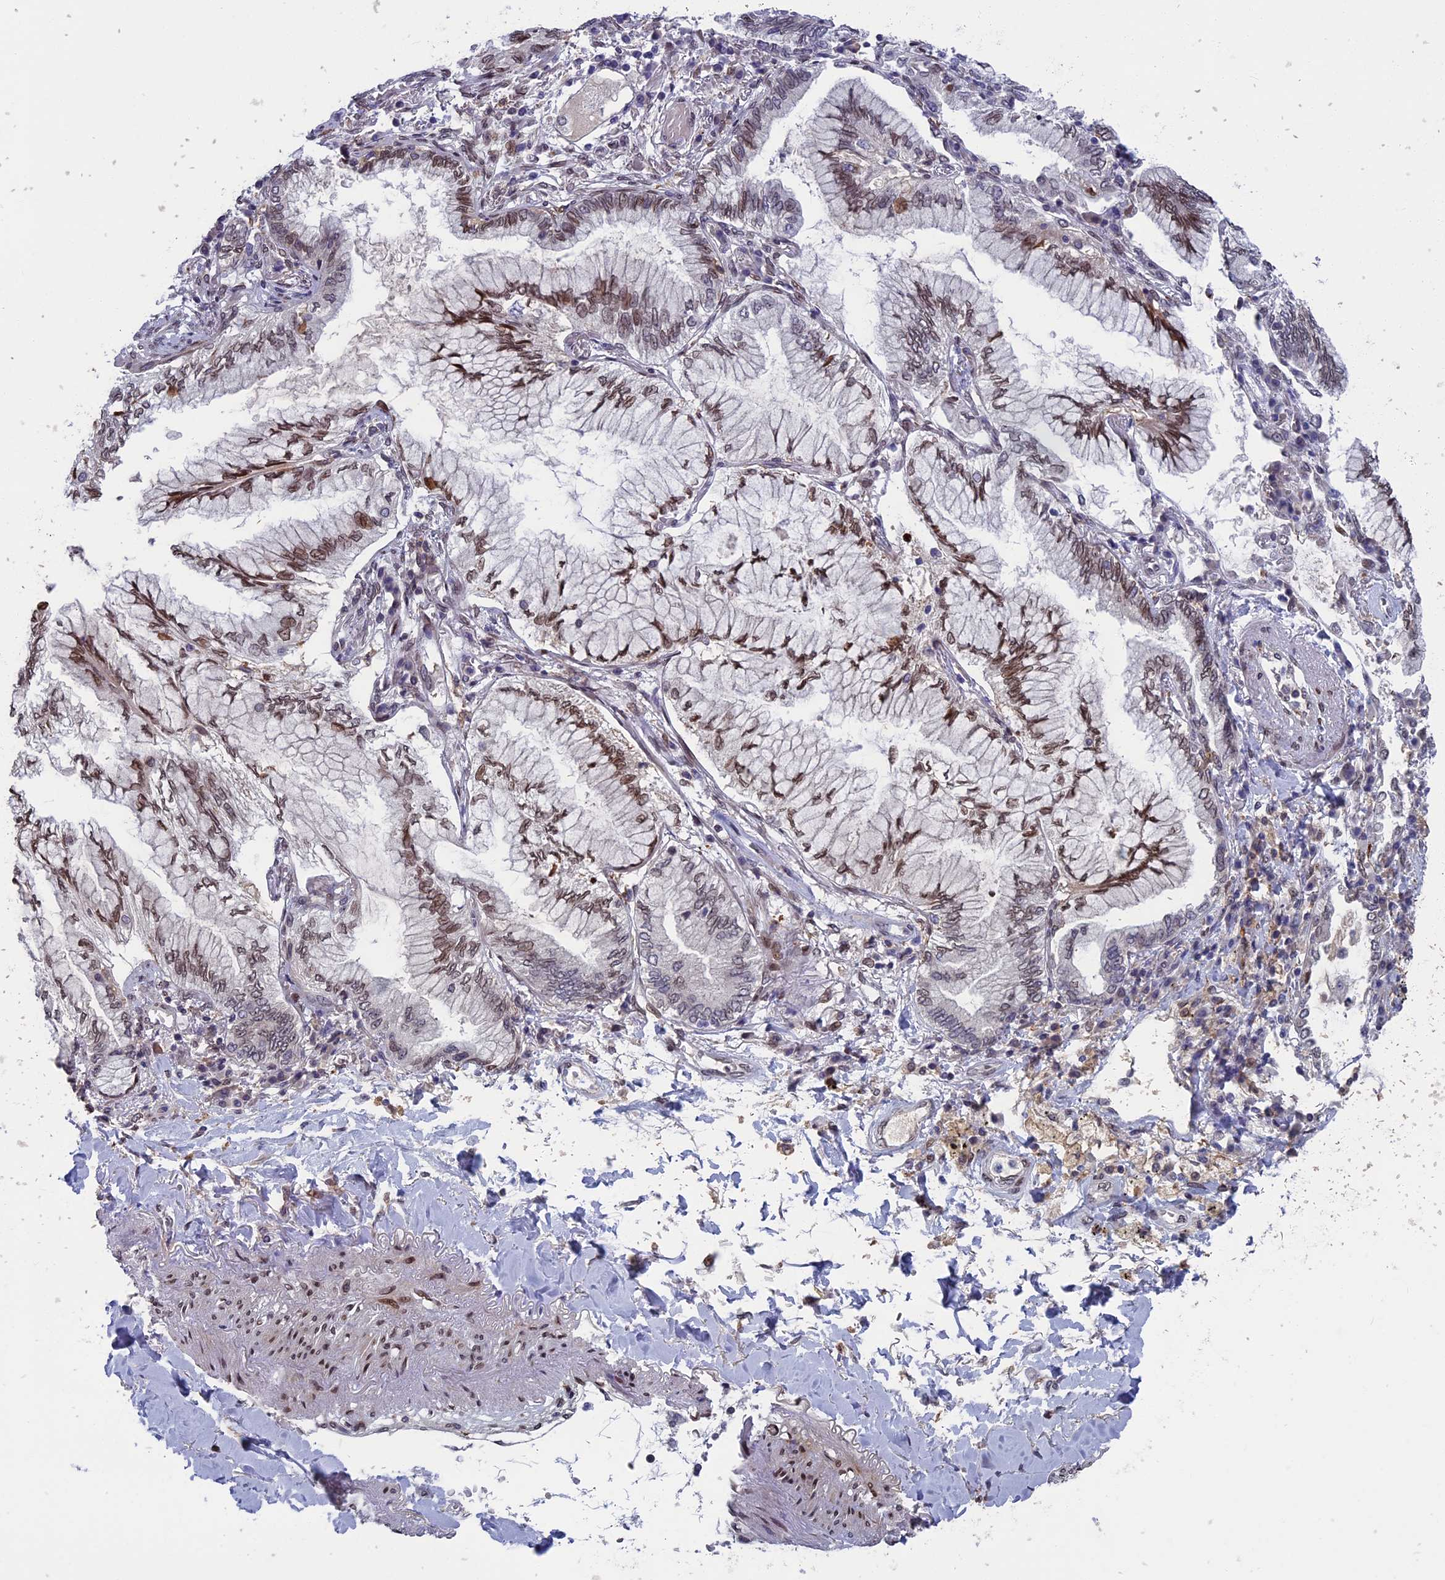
{"staining": {"intensity": "moderate", "quantity": ">75%", "location": "nuclear"}, "tissue": "lung cancer", "cell_type": "Tumor cells", "image_type": "cancer", "snomed": [{"axis": "morphology", "description": "Adenocarcinoma, NOS"}, {"axis": "topography", "description": "Lung"}], "caption": "A high-resolution photomicrograph shows immunohistochemistry (IHC) staining of lung cancer (adenocarcinoma), which reveals moderate nuclear staining in about >75% of tumor cells. (Brightfield microscopy of DAB IHC at high magnification).", "gene": "GPSM1", "patient": {"sex": "female", "age": 70}}